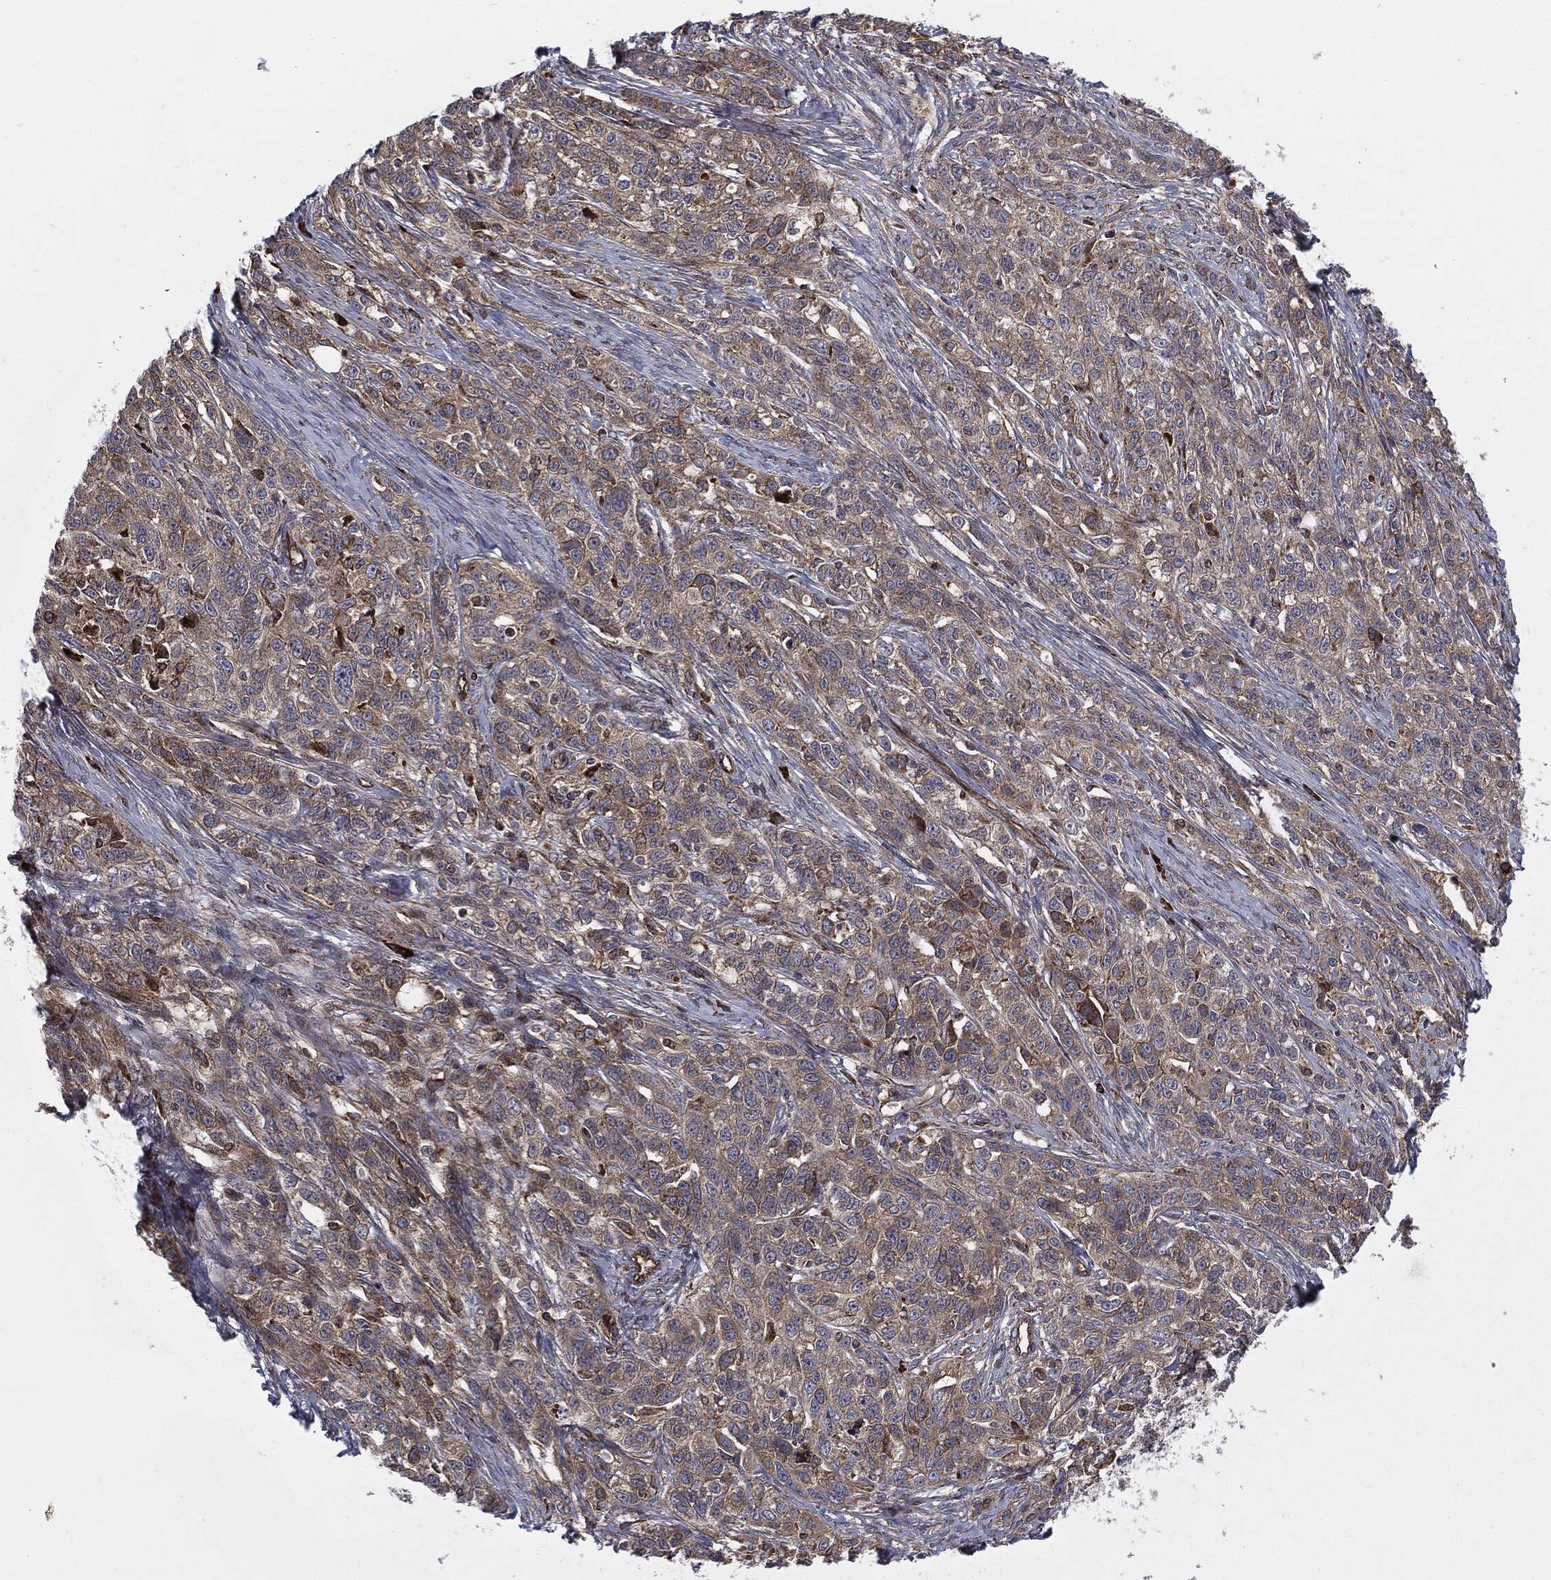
{"staining": {"intensity": "moderate", "quantity": ">75%", "location": "cytoplasmic/membranous"}, "tissue": "ovarian cancer", "cell_type": "Tumor cells", "image_type": "cancer", "snomed": [{"axis": "morphology", "description": "Cystadenocarcinoma, serous, NOS"}, {"axis": "topography", "description": "Ovary"}], "caption": "This micrograph shows IHC staining of human ovarian cancer (serous cystadenocarcinoma), with medium moderate cytoplasmic/membranous positivity in approximately >75% of tumor cells.", "gene": "CYLD", "patient": {"sex": "female", "age": 71}}